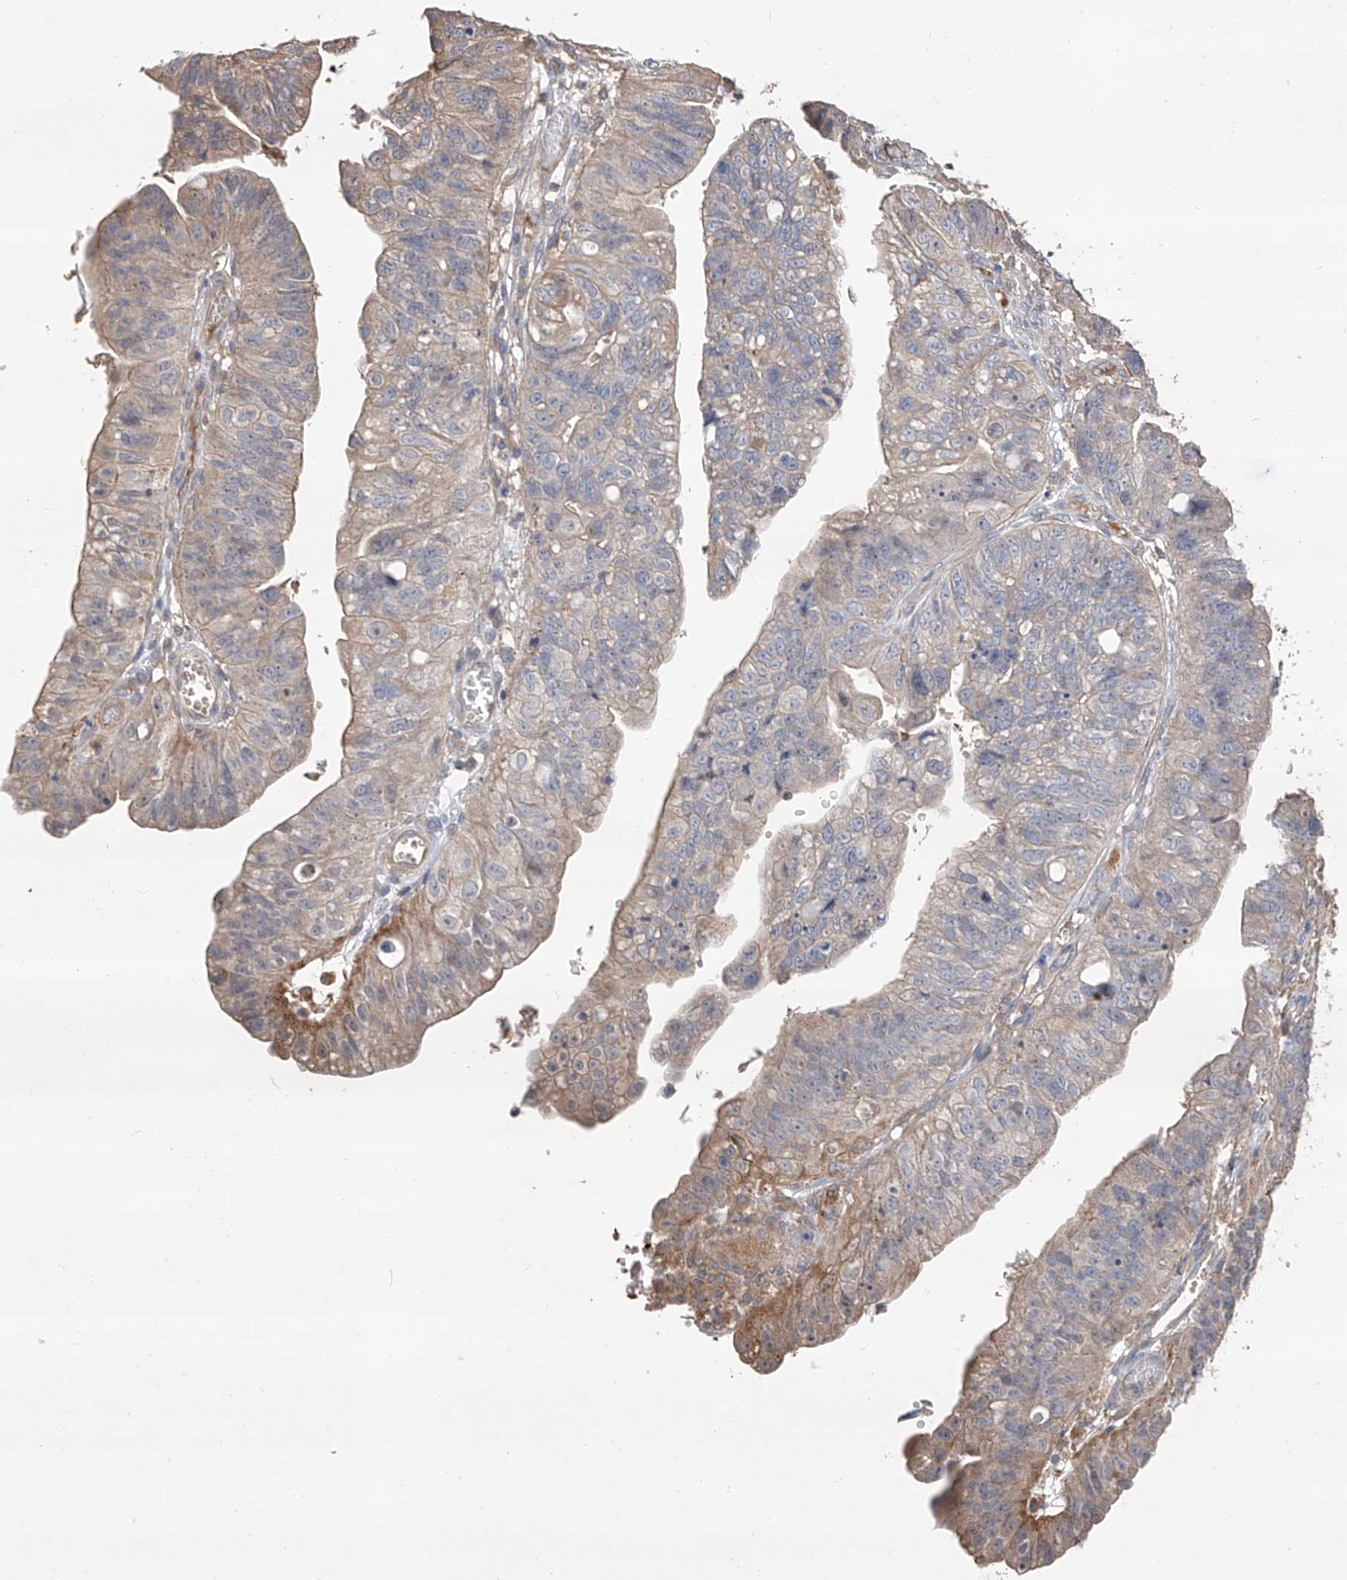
{"staining": {"intensity": "weak", "quantity": "<25%", "location": "cytoplasmic/membranous"}, "tissue": "stomach cancer", "cell_type": "Tumor cells", "image_type": "cancer", "snomed": [{"axis": "morphology", "description": "Adenocarcinoma, NOS"}, {"axis": "topography", "description": "Stomach"}], "caption": "Immunohistochemical staining of human adenocarcinoma (stomach) exhibits no significant staining in tumor cells.", "gene": "EDN1", "patient": {"sex": "male", "age": 59}}